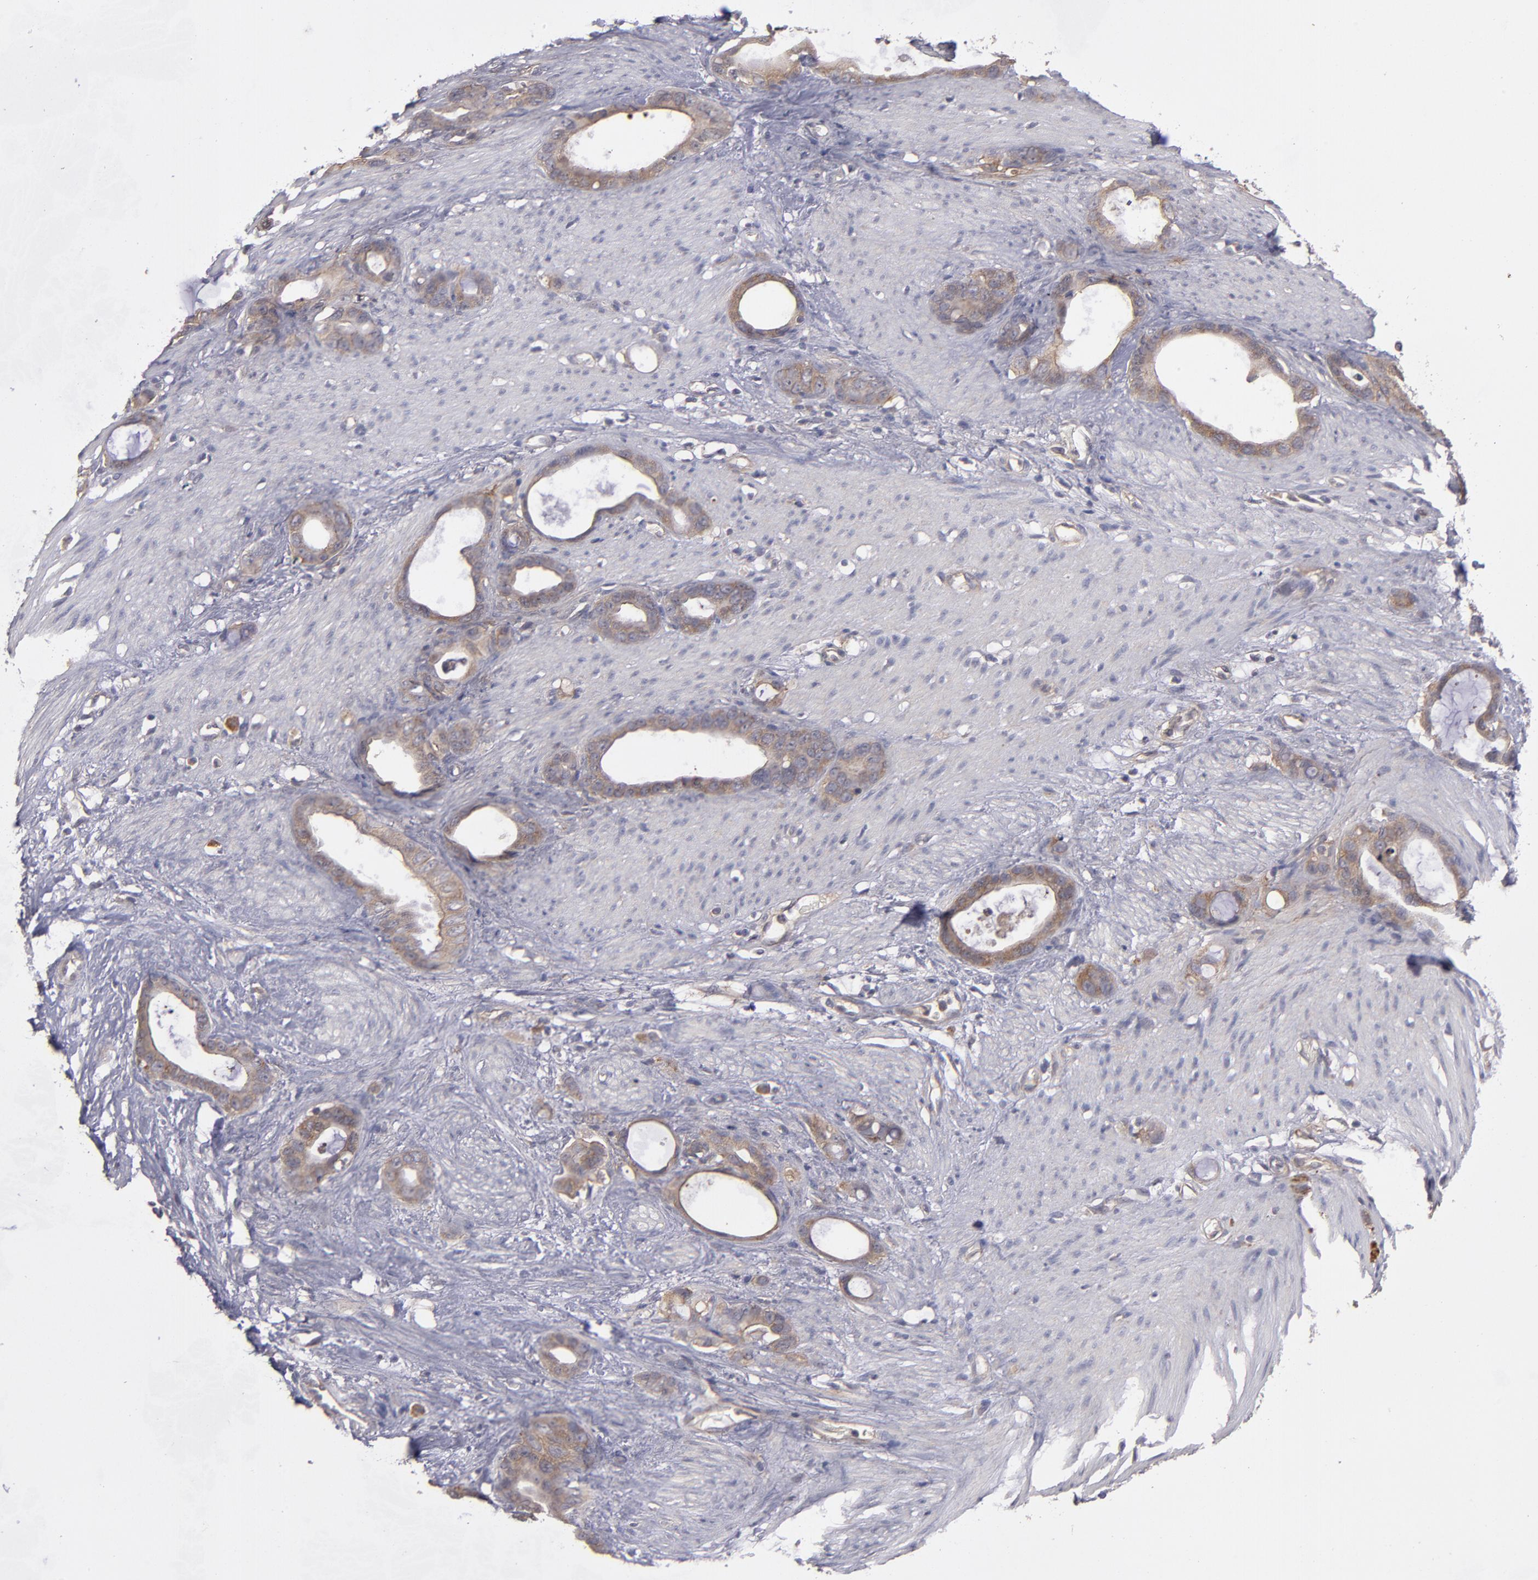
{"staining": {"intensity": "weak", "quantity": ">75%", "location": "cytoplasmic/membranous"}, "tissue": "stomach cancer", "cell_type": "Tumor cells", "image_type": "cancer", "snomed": [{"axis": "morphology", "description": "Adenocarcinoma, NOS"}, {"axis": "topography", "description": "Stomach"}], "caption": "Immunohistochemistry (IHC) of stomach cancer (adenocarcinoma) shows low levels of weak cytoplasmic/membranous expression in about >75% of tumor cells.", "gene": "CTSO", "patient": {"sex": "female", "age": 75}}